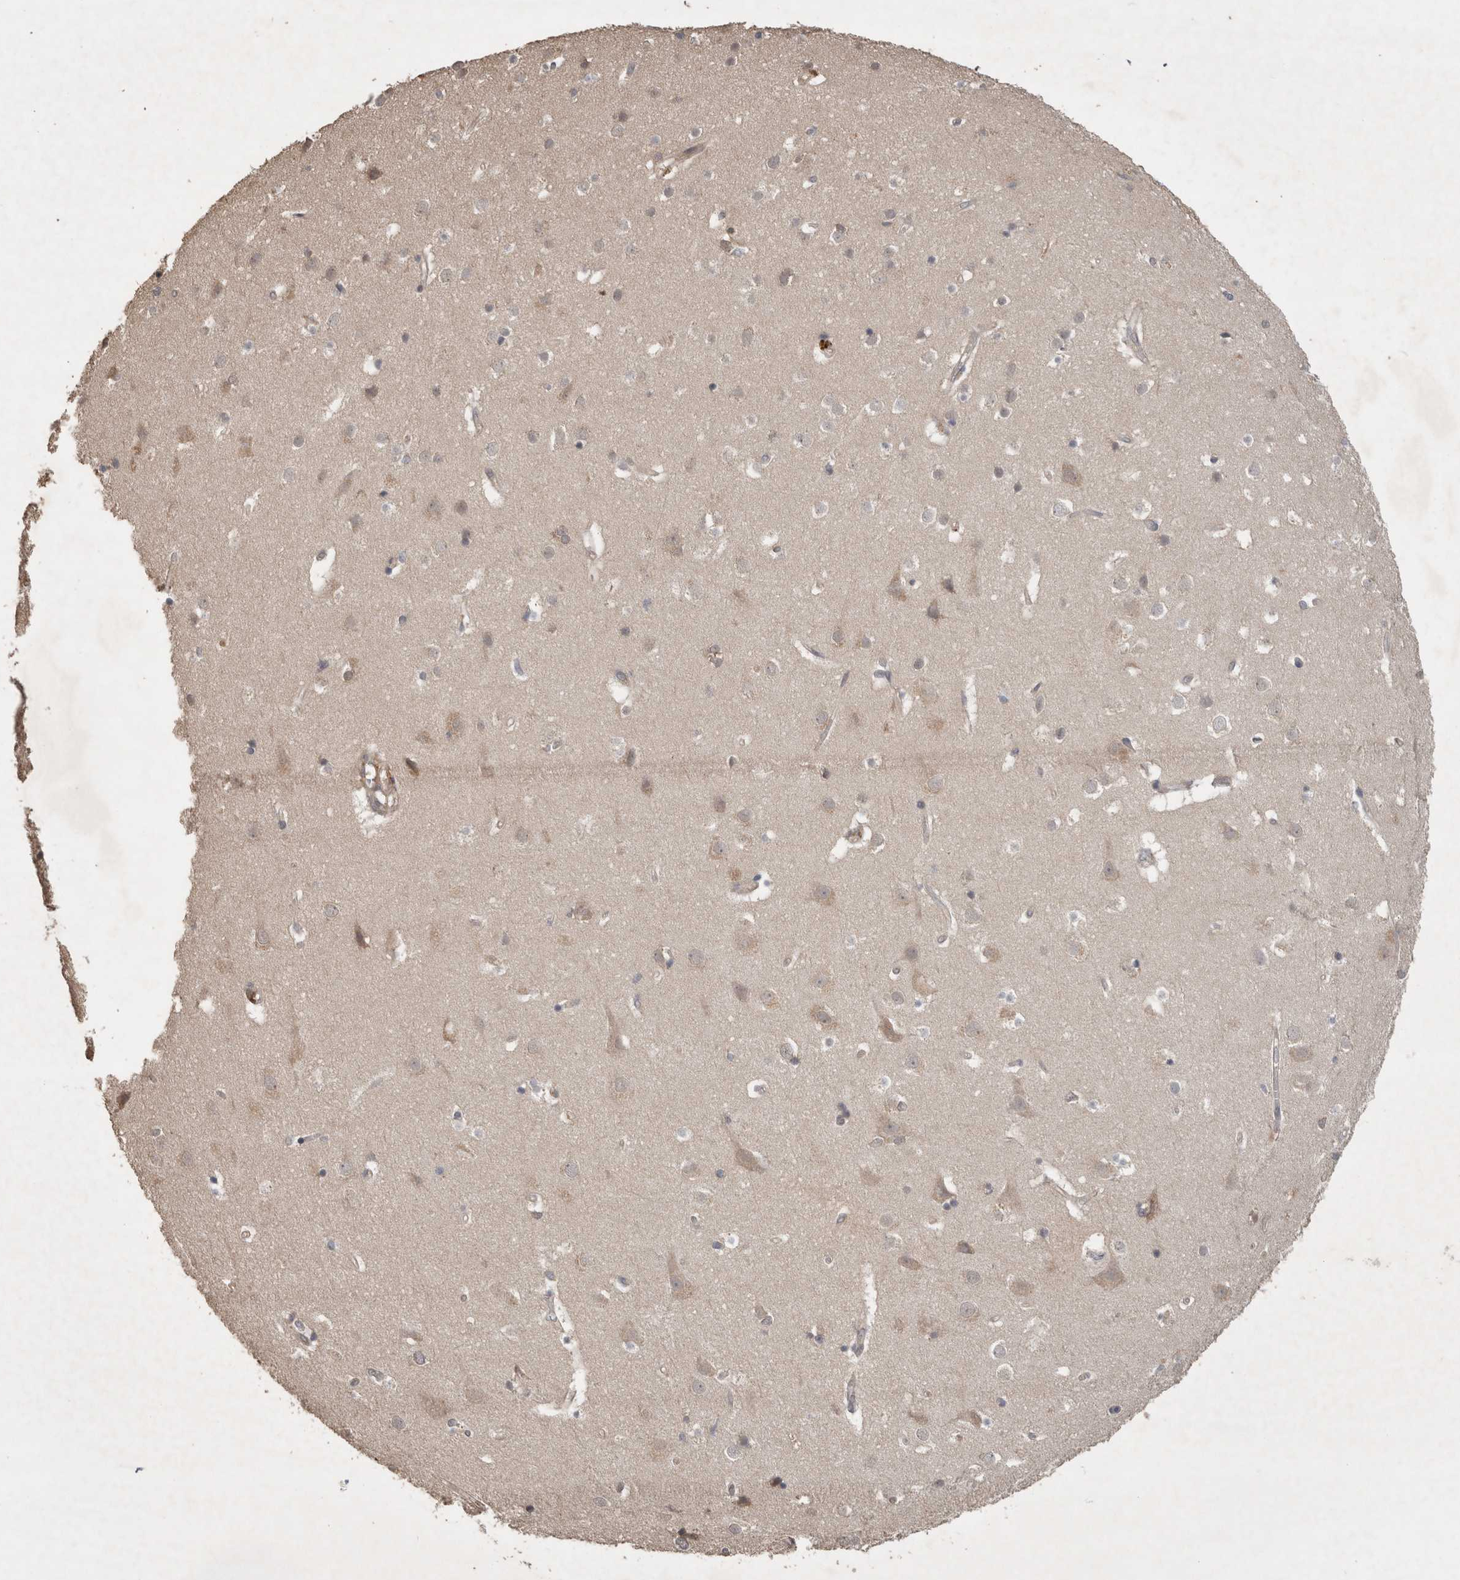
{"staining": {"intensity": "weak", "quantity": ">75%", "location": "cytoplasmic/membranous"}, "tissue": "cerebral cortex", "cell_type": "Endothelial cells", "image_type": "normal", "snomed": [{"axis": "morphology", "description": "Normal tissue, NOS"}, {"axis": "topography", "description": "Cerebral cortex"}], "caption": "High-power microscopy captured an immunohistochemistry photomicrograph of unremarkable cerebral cortex, revealing weak cytoplasmic/membranous expression in approximately >75% of endothelial cells.", "gene": "OTUD7B", "patient": {"sex": "male", "age": 54}}